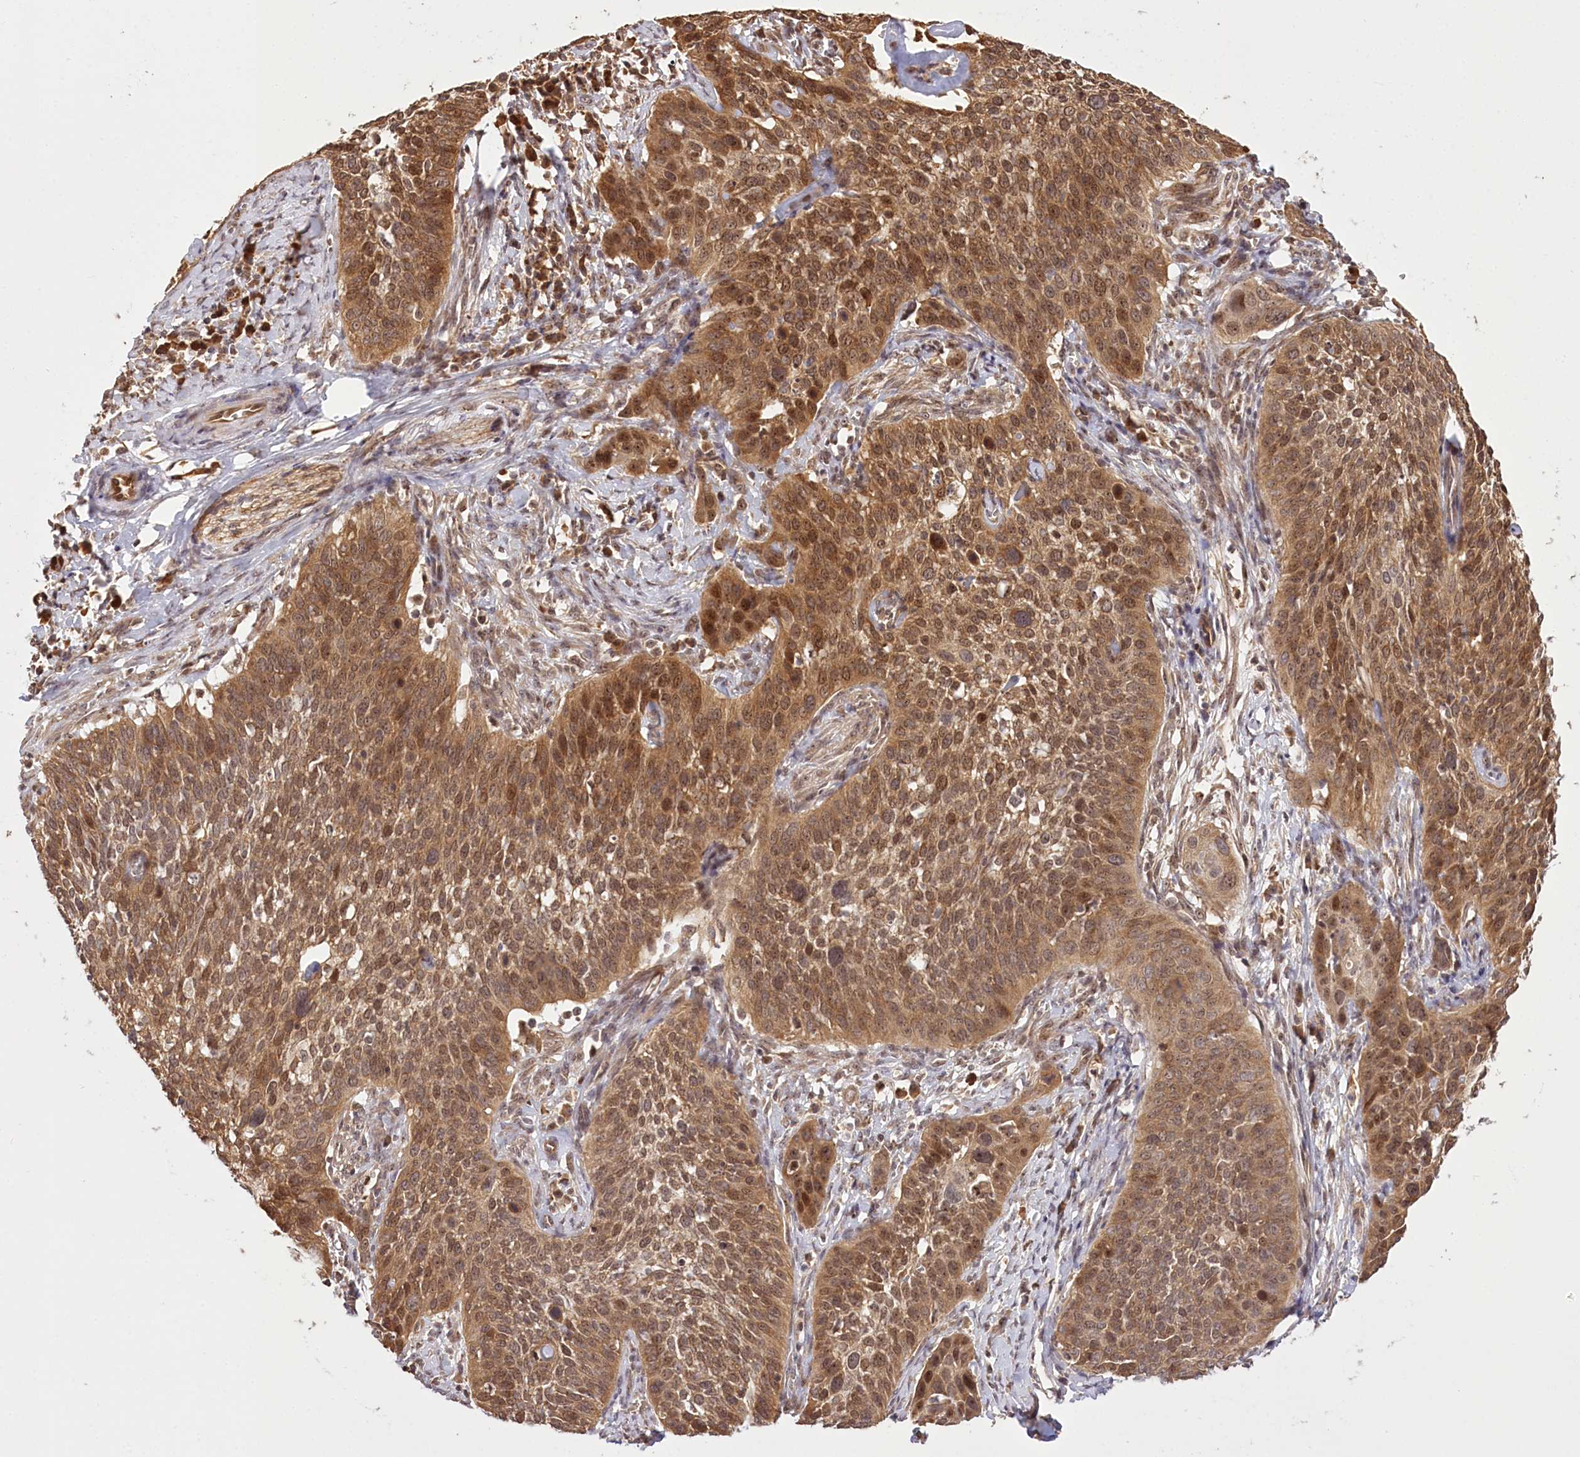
{"staining": {"intensity": "moderate", "quantity": ">75%", "location": "cytoplasmic/membranous,nuclear"}, "tissue": "cervical cancer", "cell_type": "Tumor cells", "image_type": "cancer", "snomed": [{"axis": "morphology", "description": "Squamous cell carcinoma, NOS"}, {"axis": "topography", "description": "Cervix"}], "caption": "There is medium levels of moderate cytoplasmic/membranous and nuclear staining in tumor cells of squamous cell carcinoma (cervical), as demonstrated by immunohistochemical staining (brown color).", "gene": "SERGEF", "patient": {"sex": "female", "age": 34}}